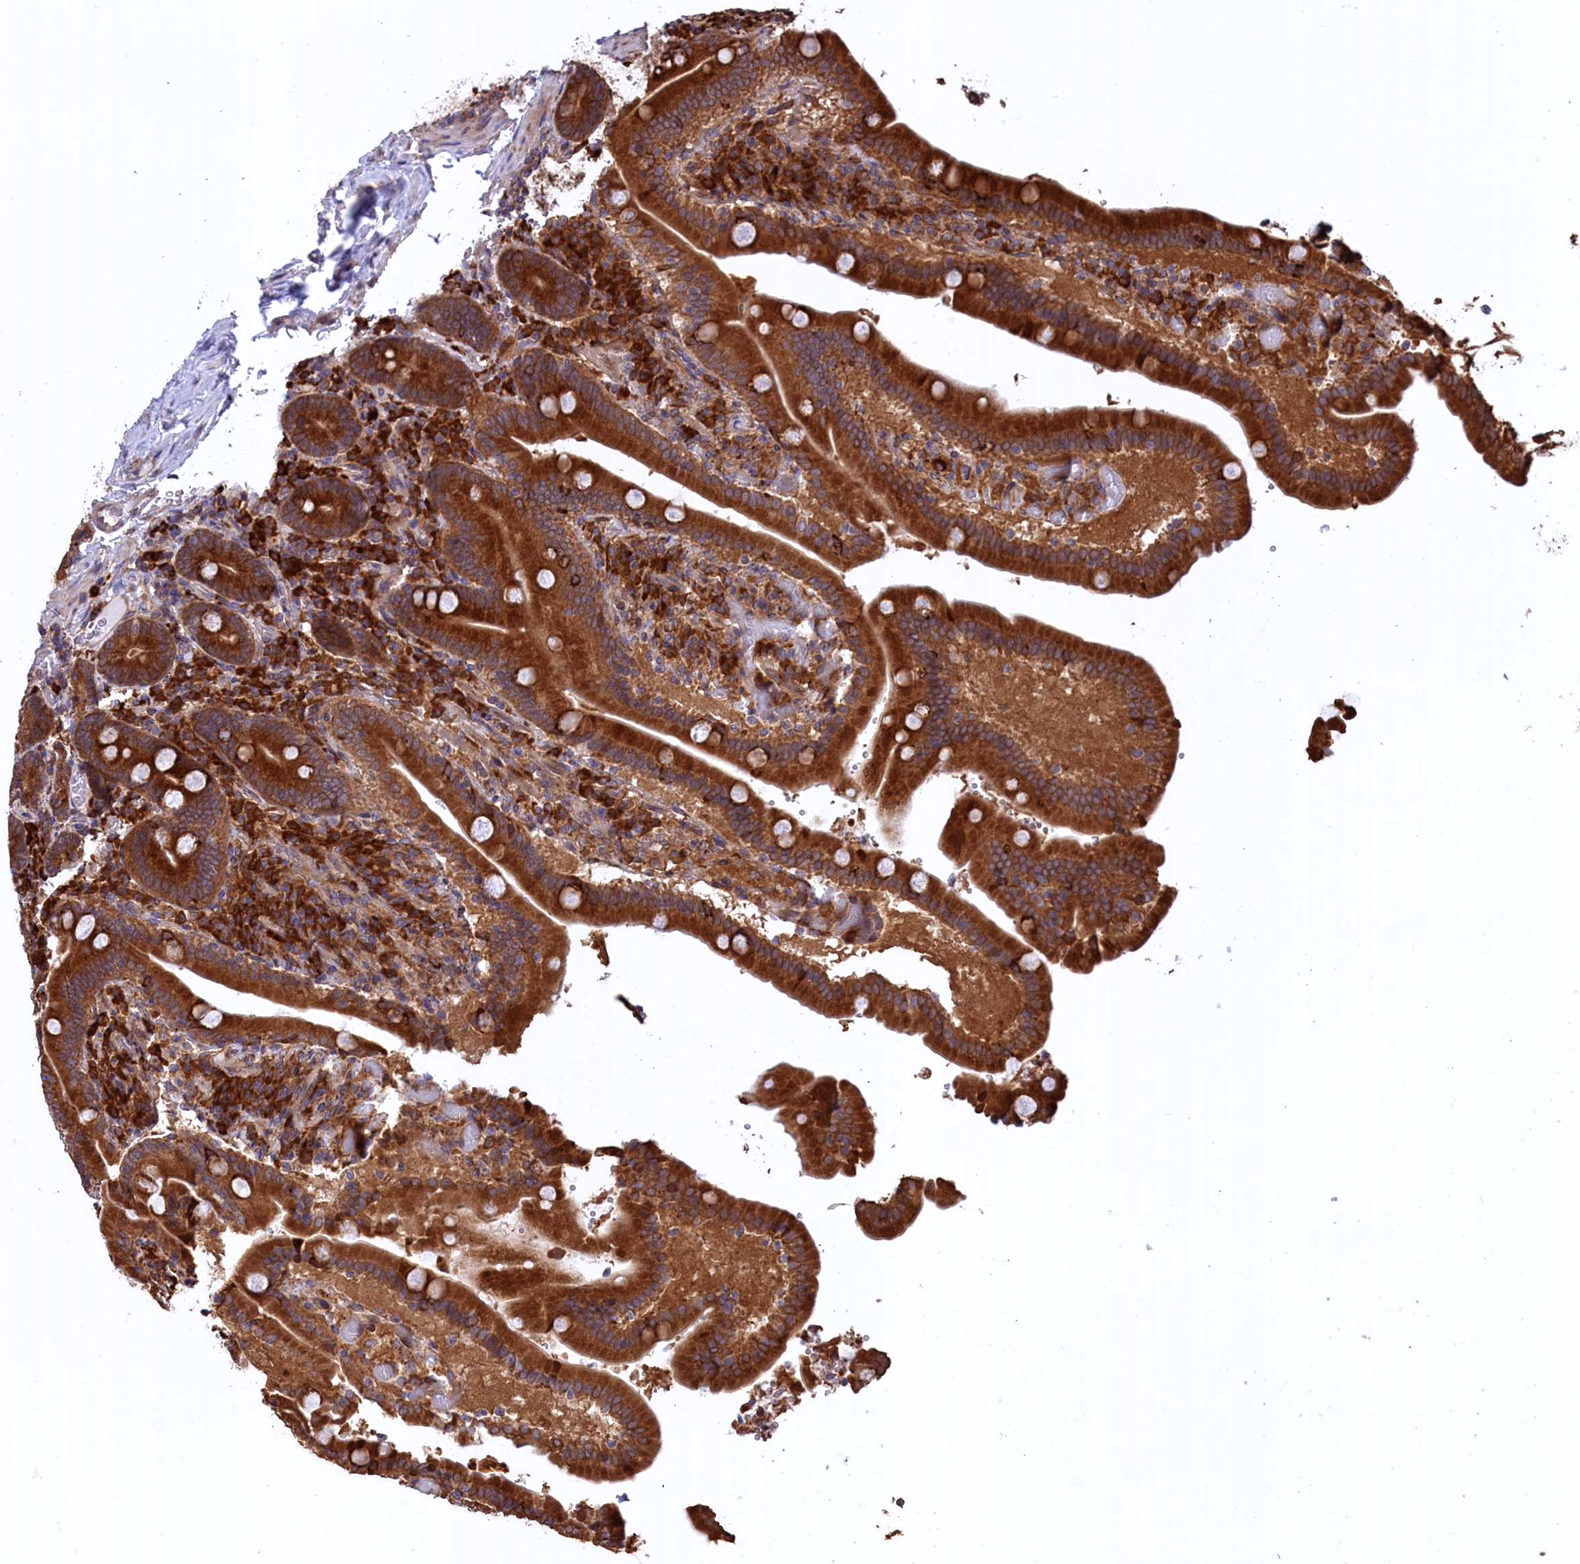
{"staining": {"intensity": "strong", "quantity": ">75%", "location": "cytoplasmic/membranous"}, "tissue": "duodenum", "cell_type": "Glandular cells", "image_type": "normal", "snomed": [{"axis": "morphology", "description": "Normal tissue, NOS"}, {"axis": "topography", "description": "Duodenum"}], "caption": "This is a photomicrograph of IHC staining of benign duodenum, which shows strong staining in the cytoplasmic/membranous of glandular cells.", "gene": "PLA2G4C", "patient": {"sex": "female", "age": 62}}